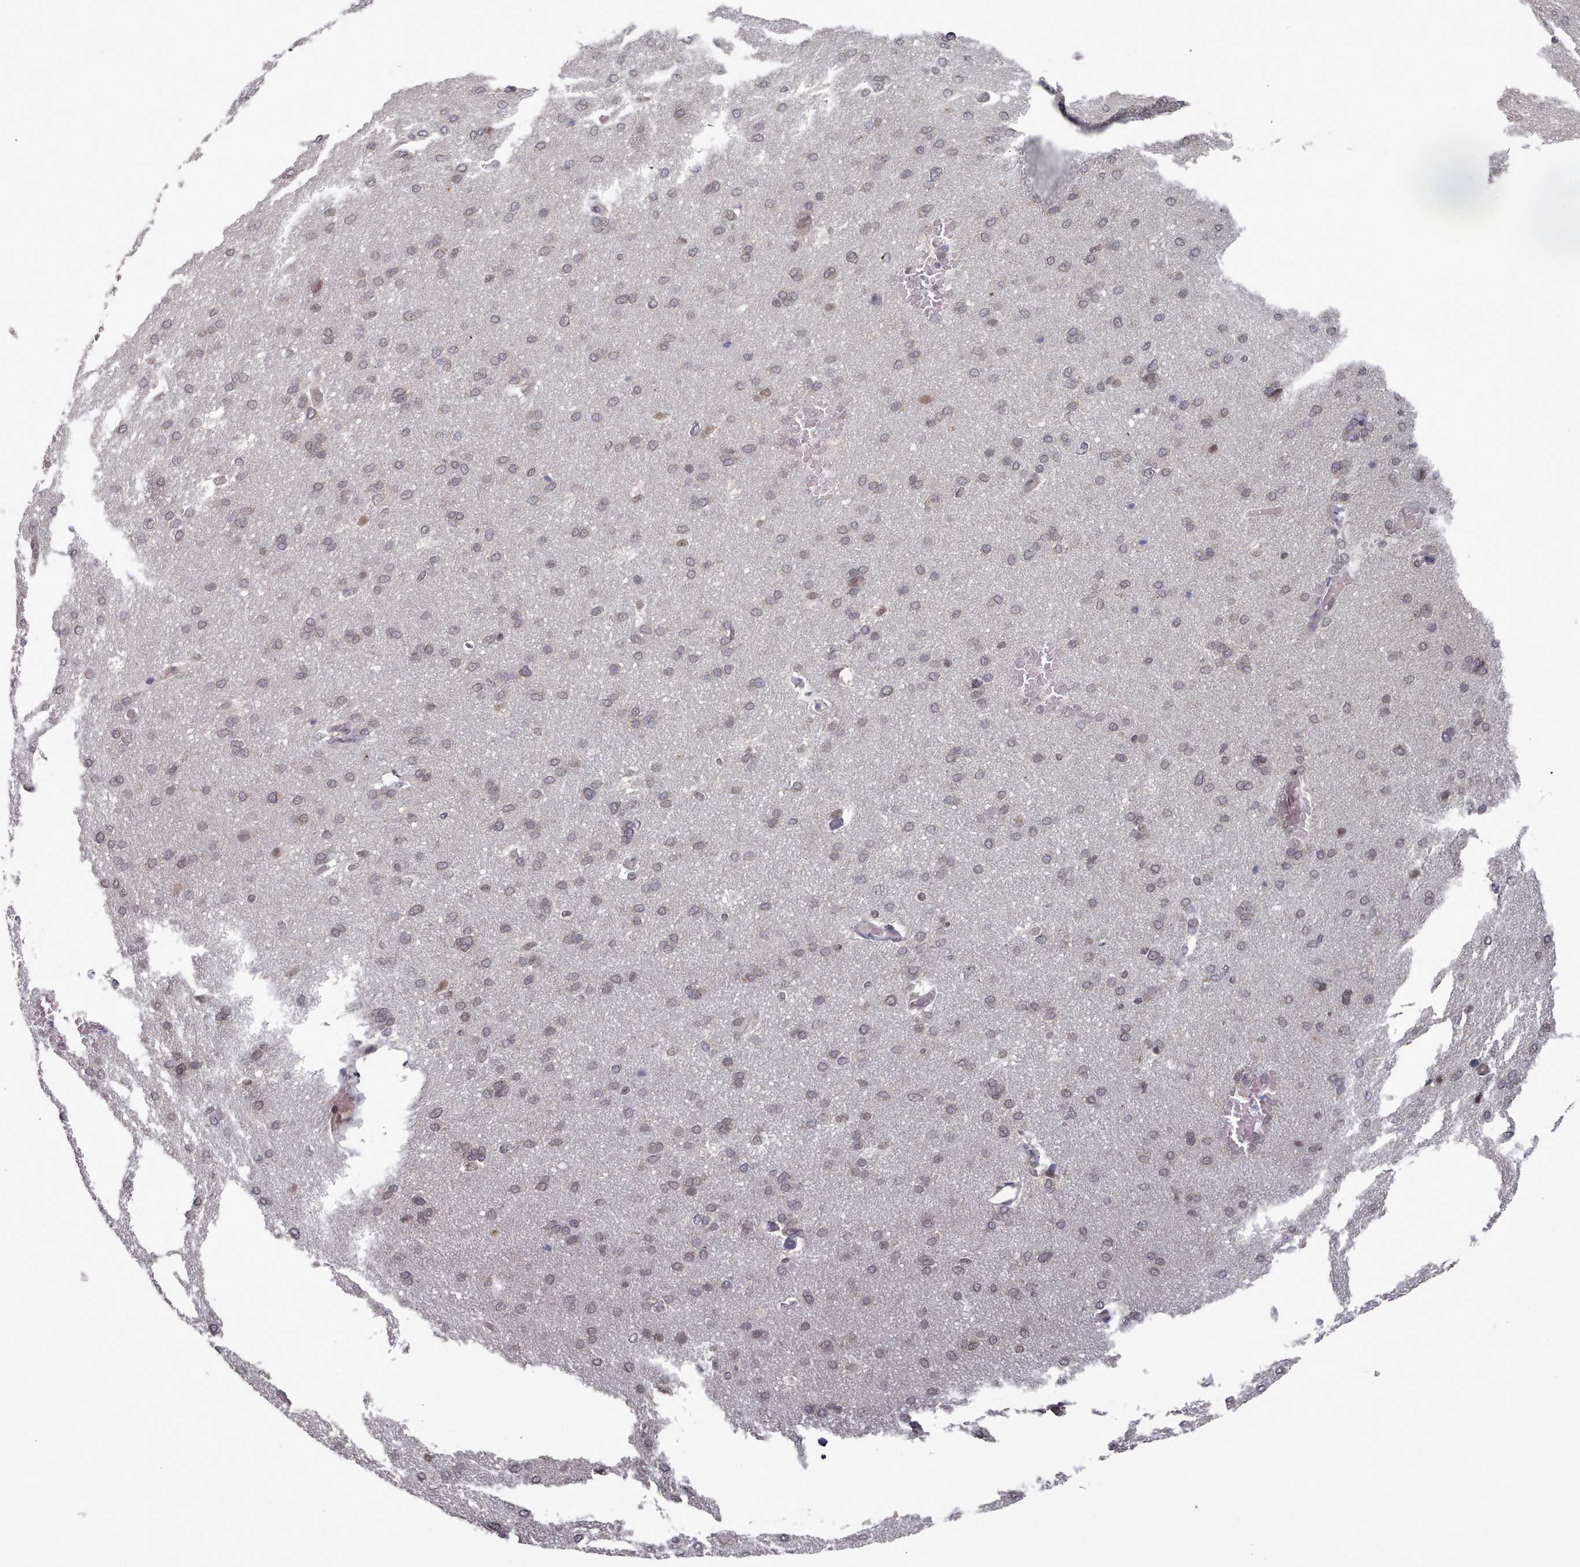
{"staining": {"intensity": "negative", "quantity": "none", "location": "none"}, "tissue": "cerebral cortex", "cell_type": "Endothelial cells", "image_type": "normal", "snomed": [{"axis": "morphology", "description": "Normal tissue, NOS"}, {"axis": "topography", "description": "Cerebral cortex"}], "caption": "Endothelial cells are negative for brown protein staining in unremarkable cerebral cortex. (Stains: DAB immunohistochemistry with hematoxylin counter stain, Microscopy: brightfield microscopy at high magnification).", "gene": "HYAL3", "patient": {"sex": "male", "age": 62}}